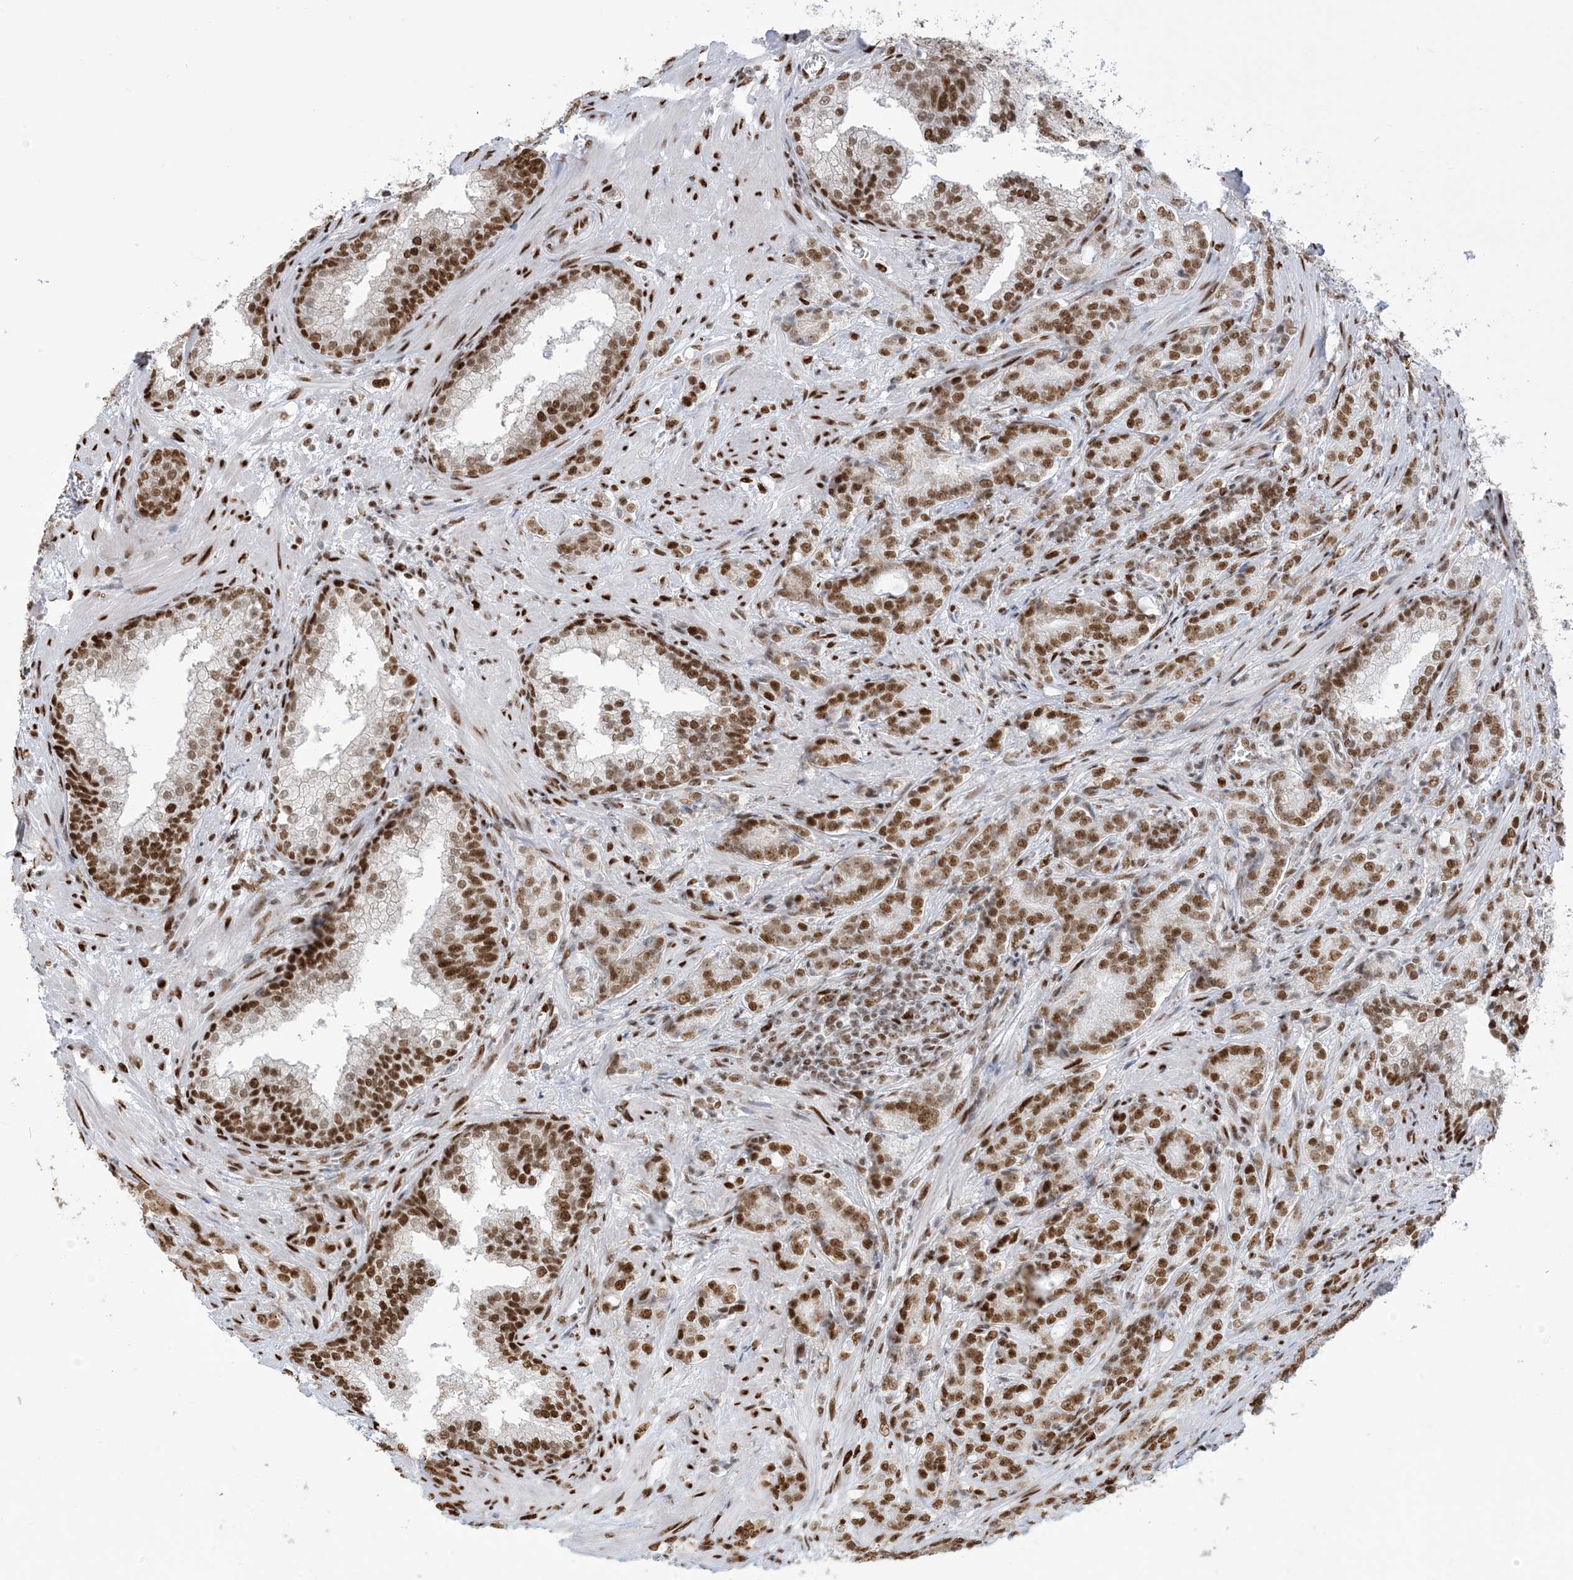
{"staining": {"intensity": "moderate", "quantity": ">75%", "location": "nuclear"}, "tissue": "prostate cancer", "cell_type": "Tumor cells", "image_type": "cancer", "snomed": [{"axis": "morphology", "description": "Adenocarcinoma, High grade"}, {"axis": "topography", "description": "Prostate"}], "caption": "Immunohistochemistry (IHC) of prostate cancer (adenocarcinoma (high-grade)) shows medium levels of moderate nuclear staining in about >75% of tumor cells.", "gene": "STAG1", "patient": {"sex": "male", "age": 57}}